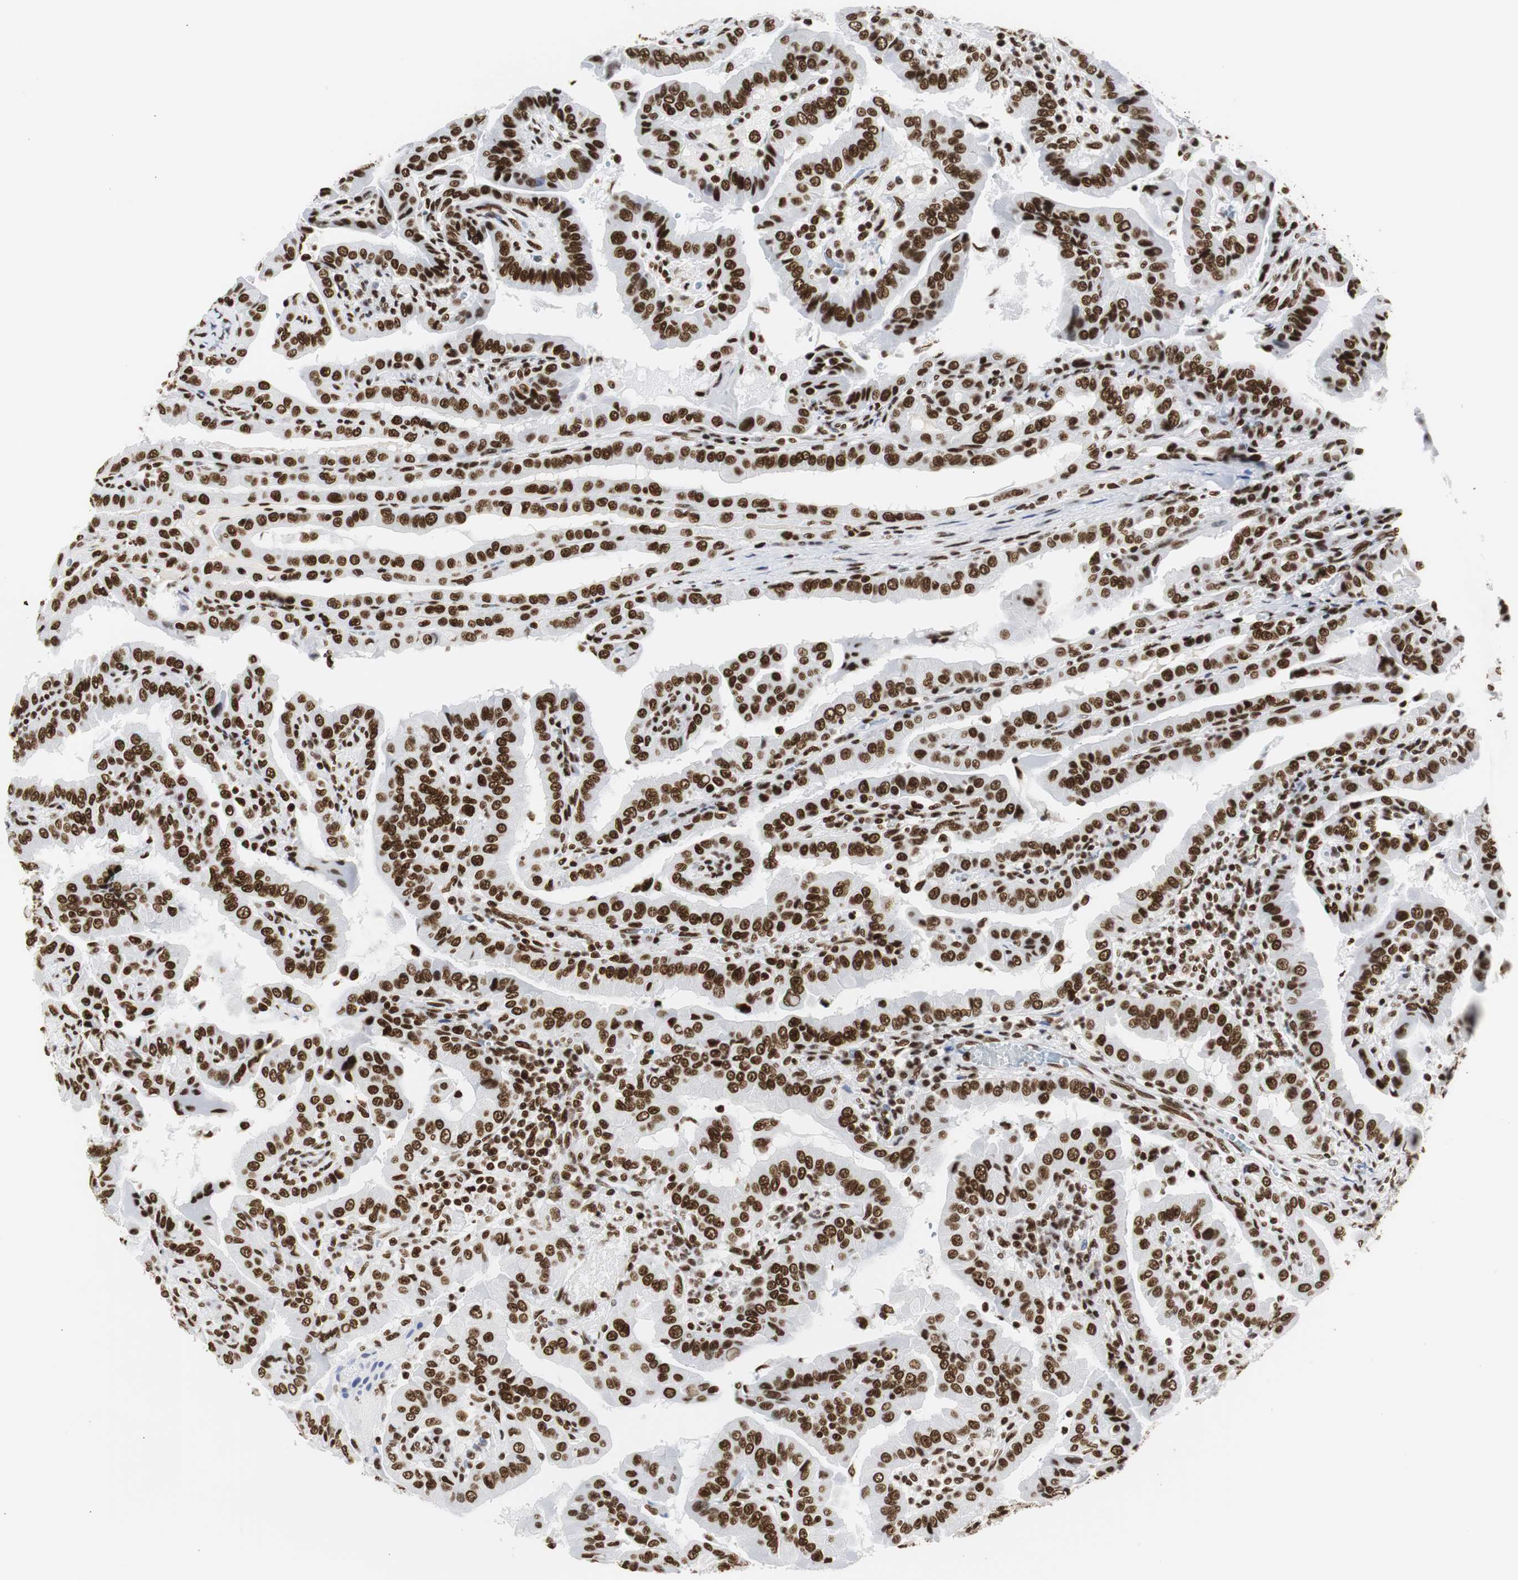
{"staining": {"intensity": "strong", "quantity": ">75%", "location": "nuclear"}, "tissue": "thyroid cancer", "cell_type": "Tumor cells", "image_type": "cancer", "snomed": [{"axis": "morphology", "description": "Papillary adenocarcinoma, NOS"}, {"axis": "topography", "description": "Thyroid gland"}], "caption": "A high-resolution histopathology image shows IHC staining of thyroid cancer (papillary adenocarcinoma), which reveals strong nuclear positivity in about >75% of tumor cells.", "gene": "HNRNPH2", "patient": {"sex": "male", "age": 33}}